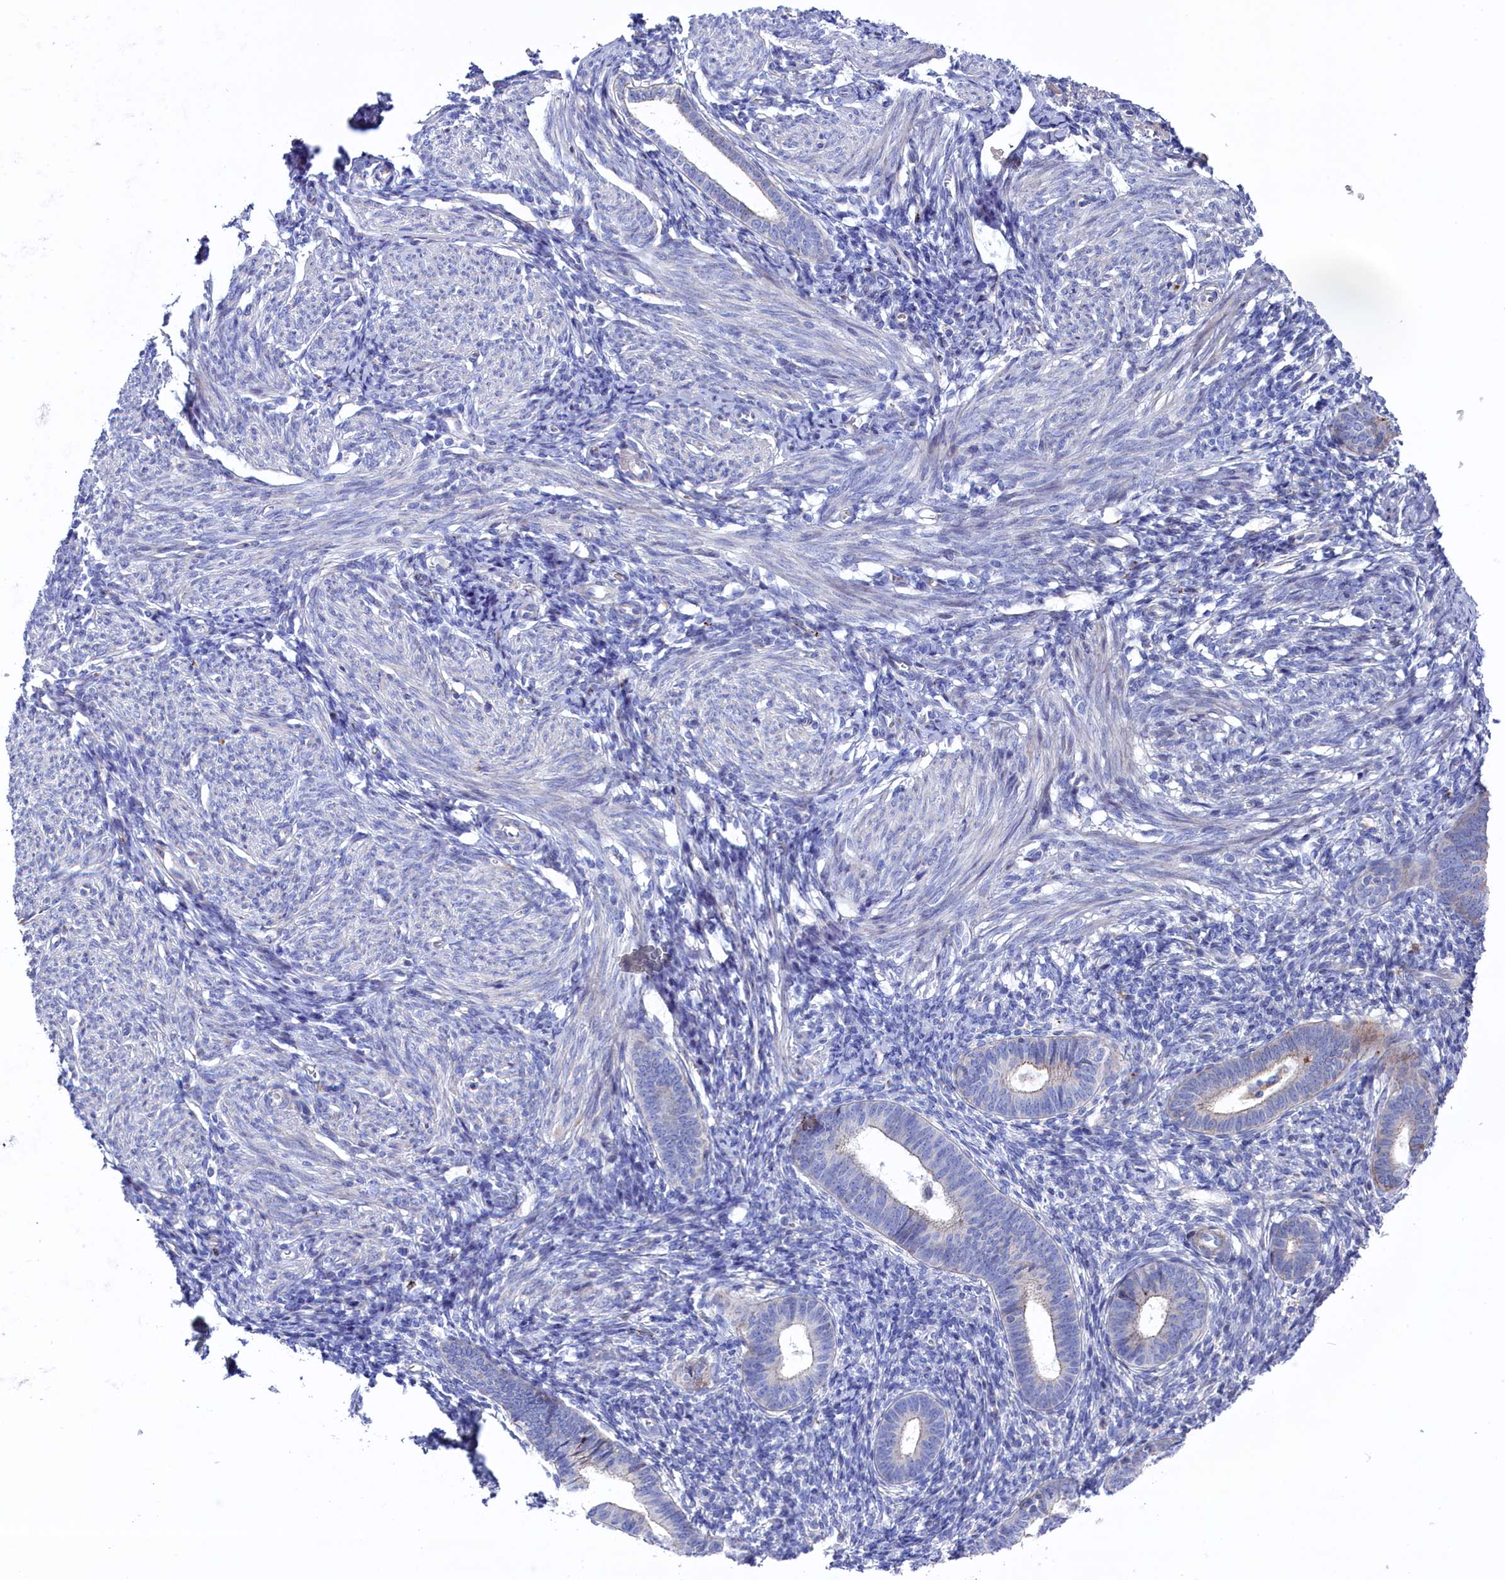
{"staining": {"intensity": "negative", "quantity": "none", "location": "none"}, "tissue": "endometrium", "cell_type": "Cells in endometrial stroma", "image_type": "normal", "snomed": [{"axis": "morphology", "description": "Normal tissue, NOS"}, {"axis": "morphology", "description": "Adenocarcinoma, NOS"}, {"axis": "topography", "description": "Endometrium"}], "caption": "Immunohistochemistry histopathology image of unremarkable endometrium: endometrium stained with DAB (3,3'-diaminobenzidine) exhibits no significant protein expression in cells in endometrial stroma. The staining was performed using DAB (3,3'-diaminobenzidine) to visualize the protein expression in brown, while the nuclei were stained in blue with hematoxylin (Magnification: 20x).", "gene": "NUDT7", "patient": {"sex": "female", "age": 57}}